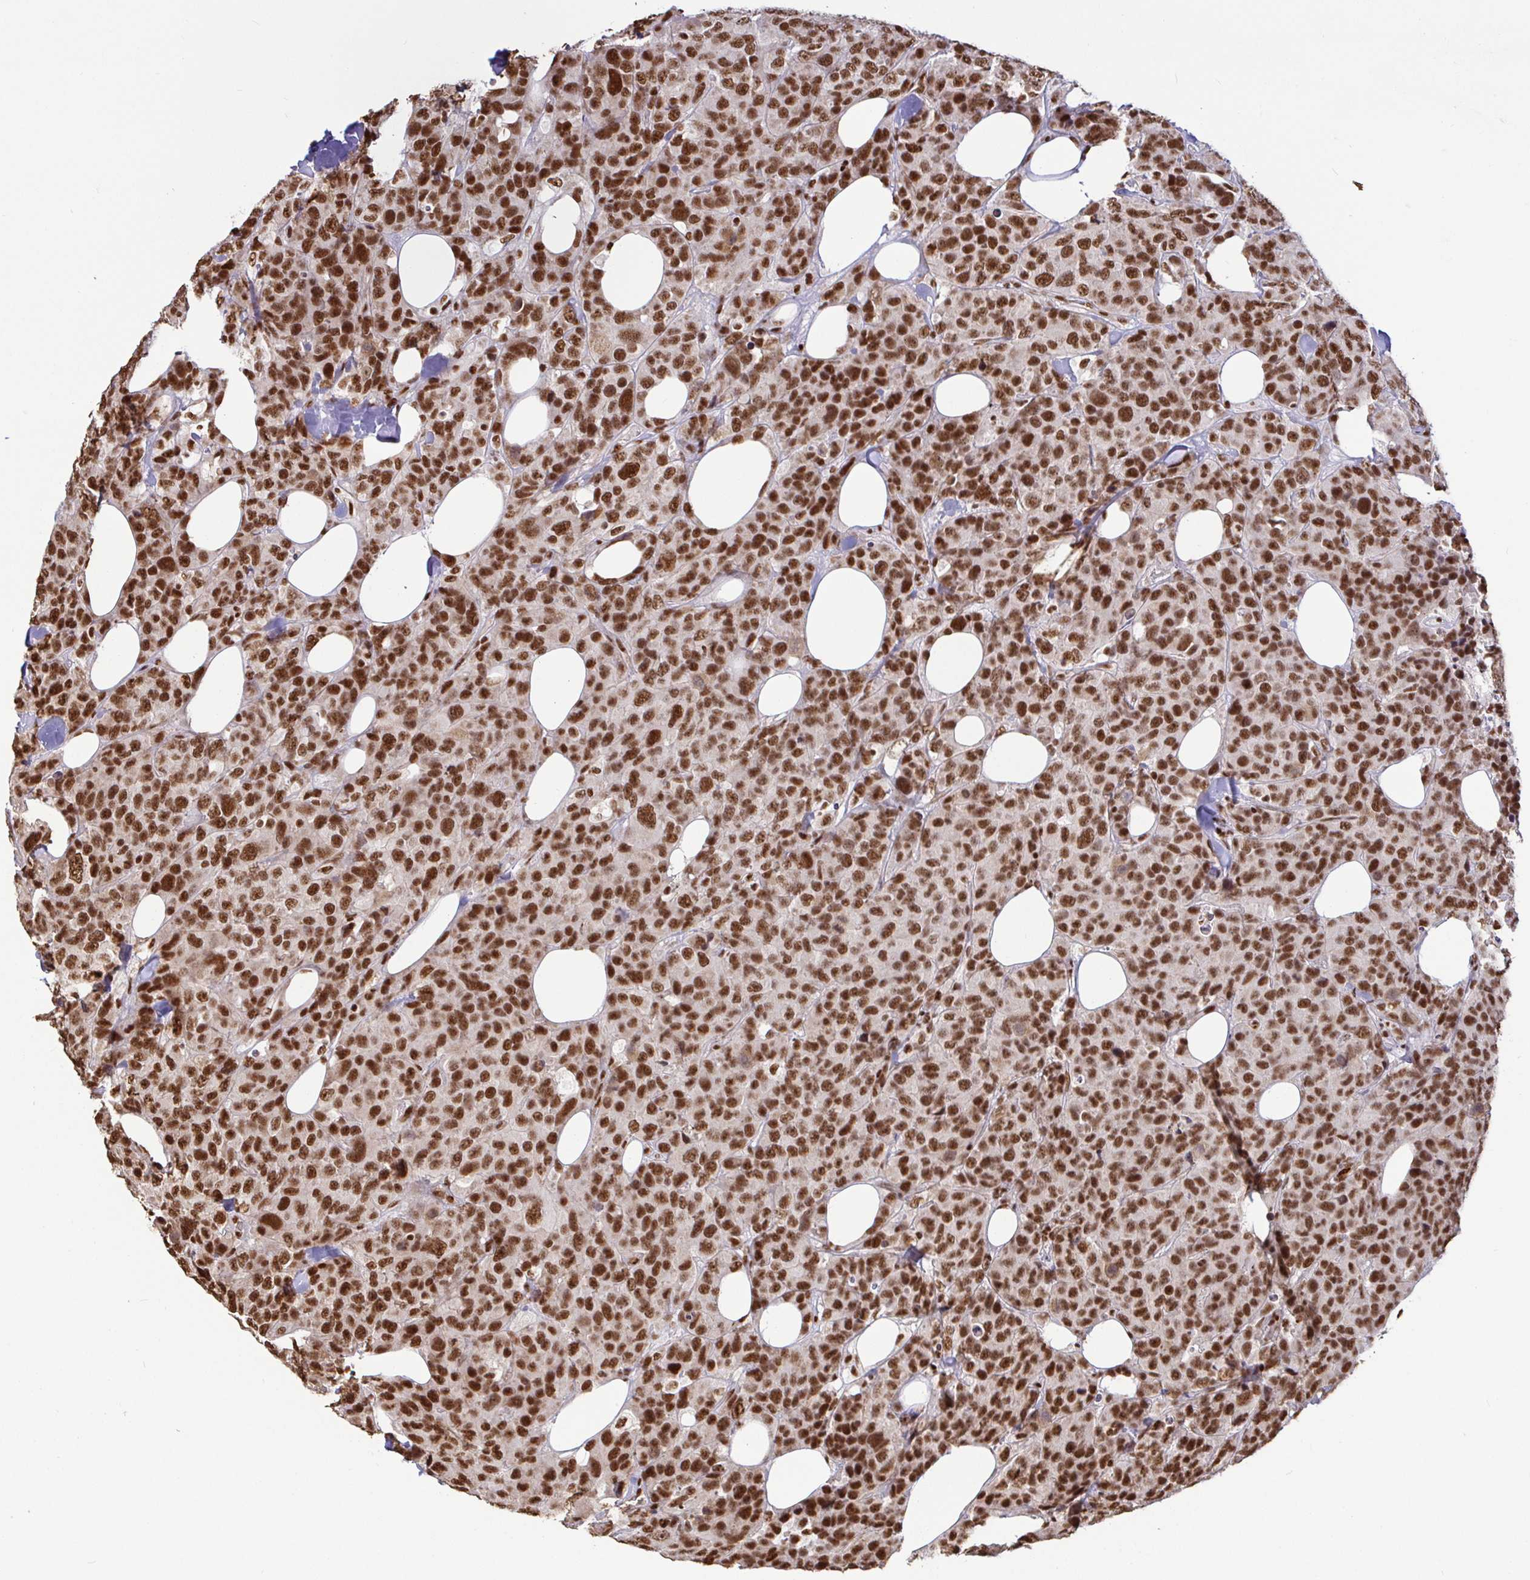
{"staining": {"intensity": "strong", "quantity": ">75%", "location": "nuclear"}, "tissue": "breast cancer", "cell_type": "Tumor cells", "image_type": "cancer", "snomed": [{"axis": "morphology", "description": "Lobular carcinoma"}, {"axis": "topography", "description": "Breast"}], "caption": "This histopathology image shows immunohistochemistry staining of breast lobular carcinoma, with high strong nuclear positivity in about >75% of tumor cells.", "gene": "SP3", "patient": {"sex": "female", "age": 59}}